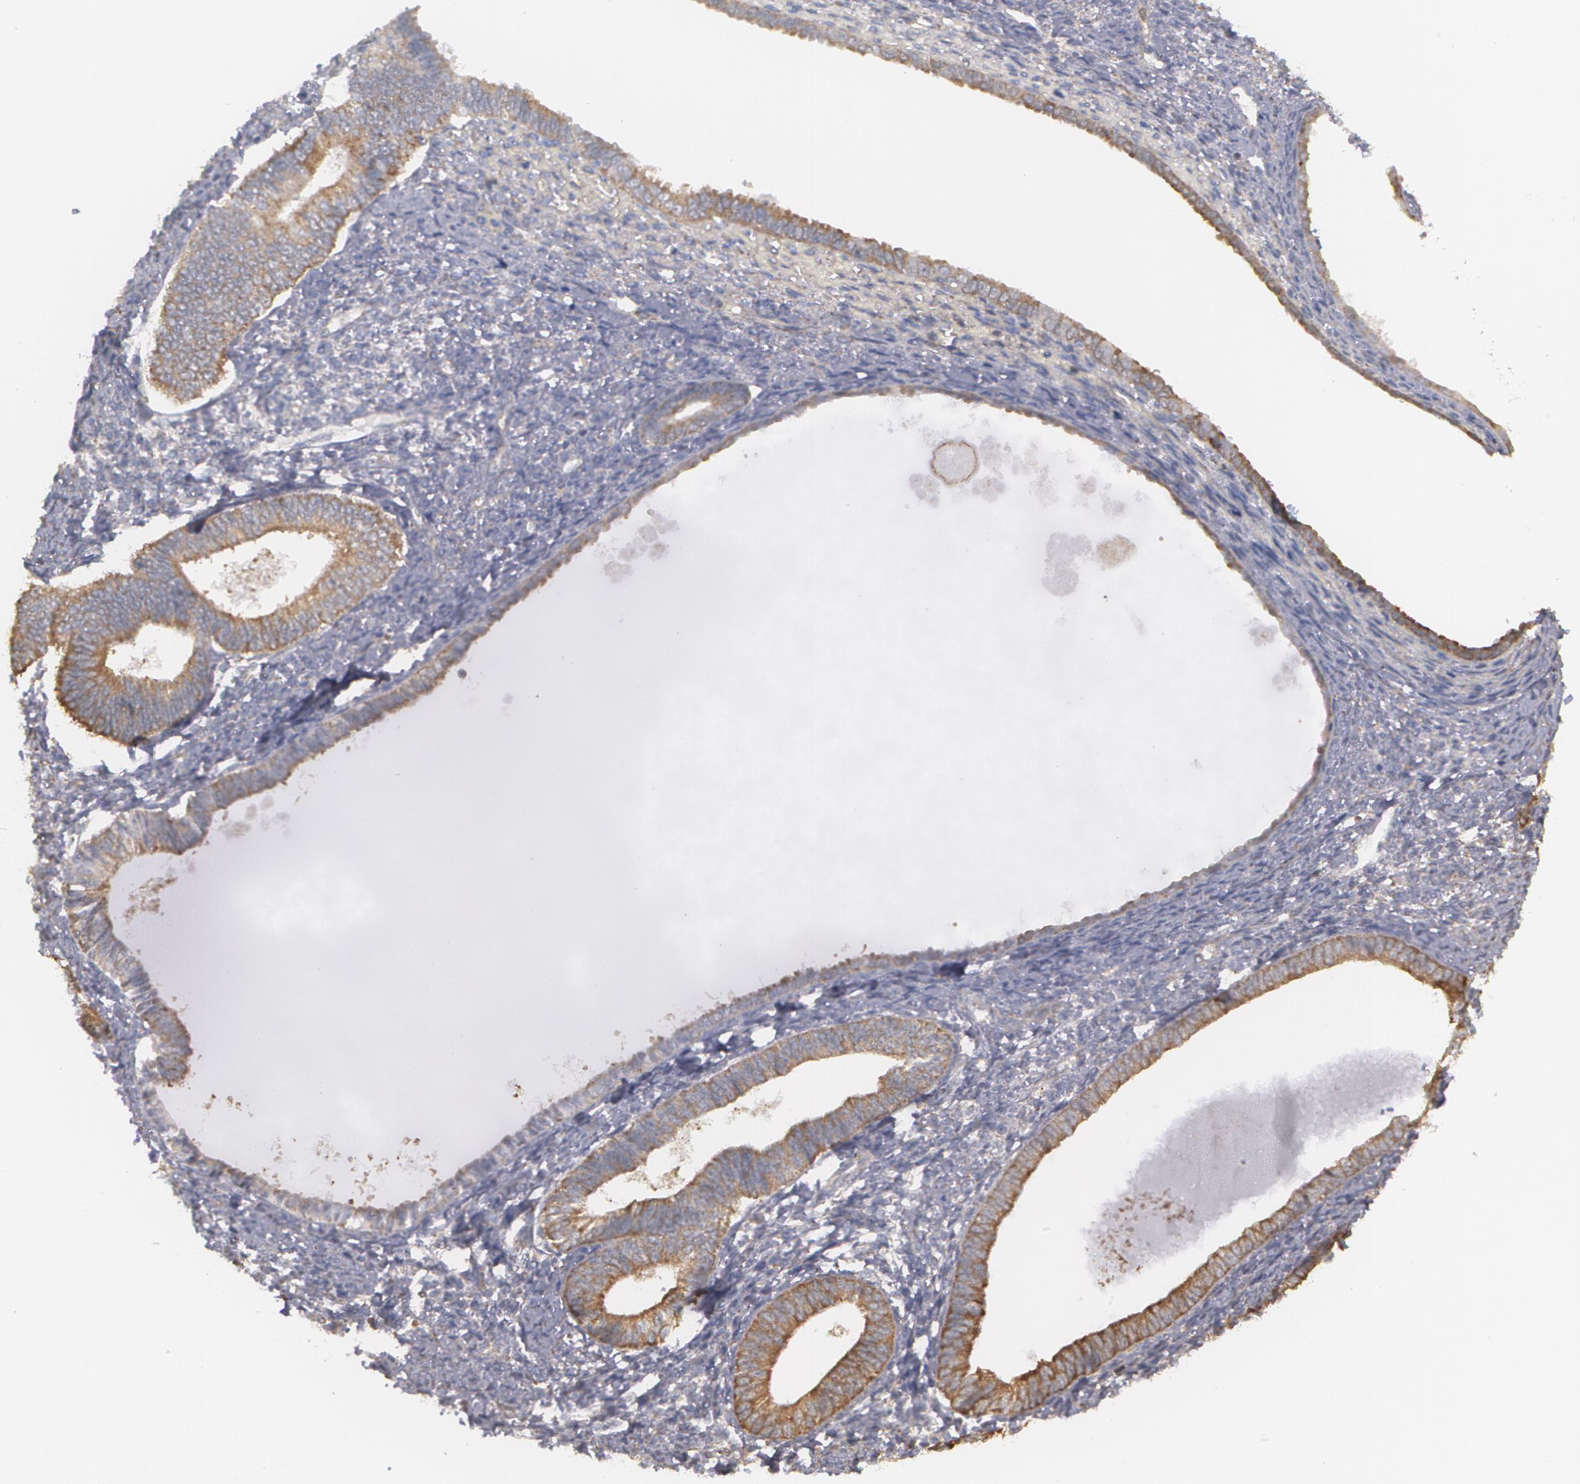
{"staining": {"intensity": "negative", "quantity": "none", "location": "none"}, "tissue": "endometrium", "cell_type": "Cells in endometrial stroma", "image_type": "normal", "snomed": [{"axis": "morphology", "description": "Normal tissue, NOS"}, {"axis": "topography", "description": "Endometrium"}], "caption": "Immunohistochemistry micrograph of benign endometrium: human endometrium stained with DAB shows no significant protein staining in cells in endometrial stroma. (Brightfield microscopy of DAB immunohistochemistry at high magnification).", "gene": "MTHFD1", "patient": {"sex": "female", "age": 82}}